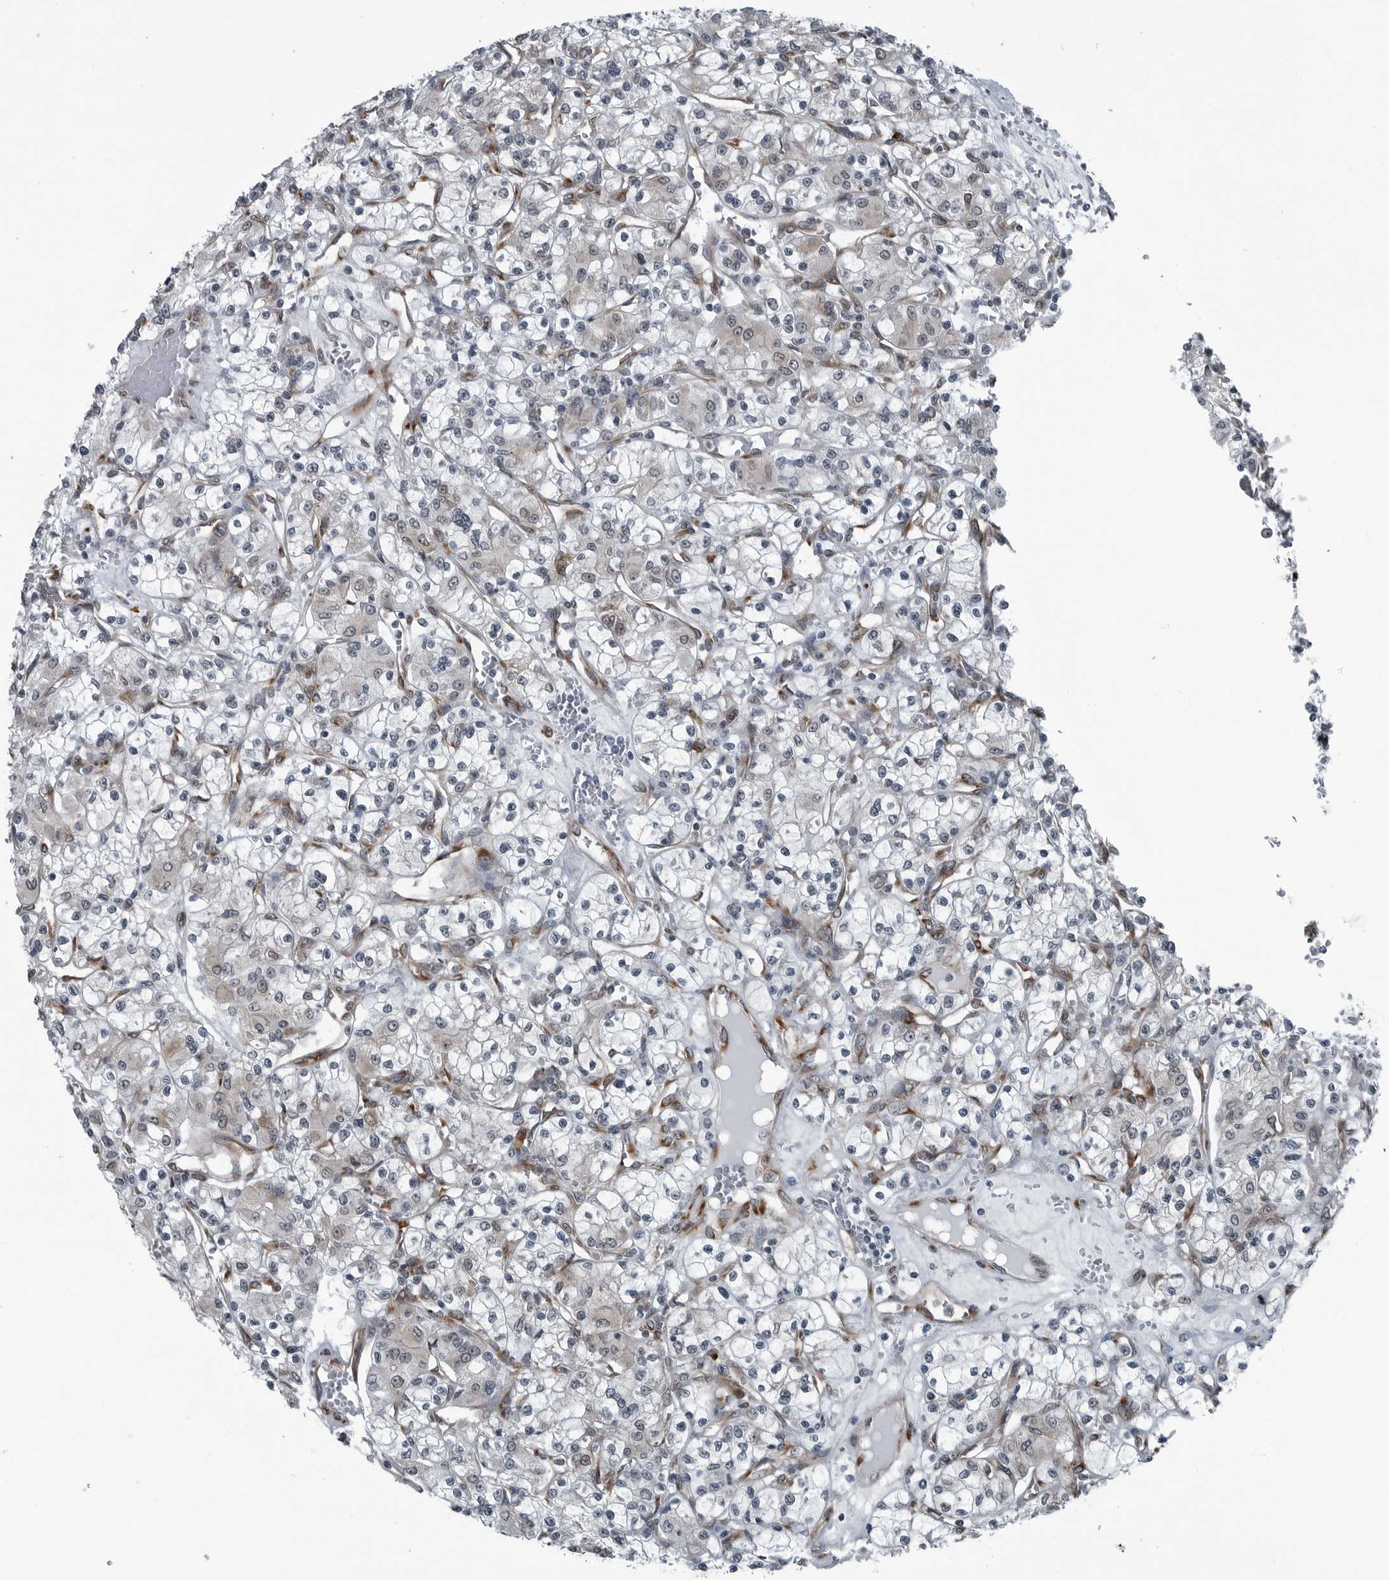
{"staining": {"intensity": "negative", "quantity": "none", "location": "none"}, "tissue": "renal cancer", "cell_type": "Tumor cells", "image_type": "cancer", "snomed": [{"axis": "morphology", "description": "Adenocarcinoma, NOS"}, {"axis": "topography", "description": "Kidney"}], "caption": "A histopathology image of adenocarcinoma (renal) stained for a protein reveals no brown staining in tumor cells.", "gene": "CEP85", "patient": {"sex": "female", "age": 59}}